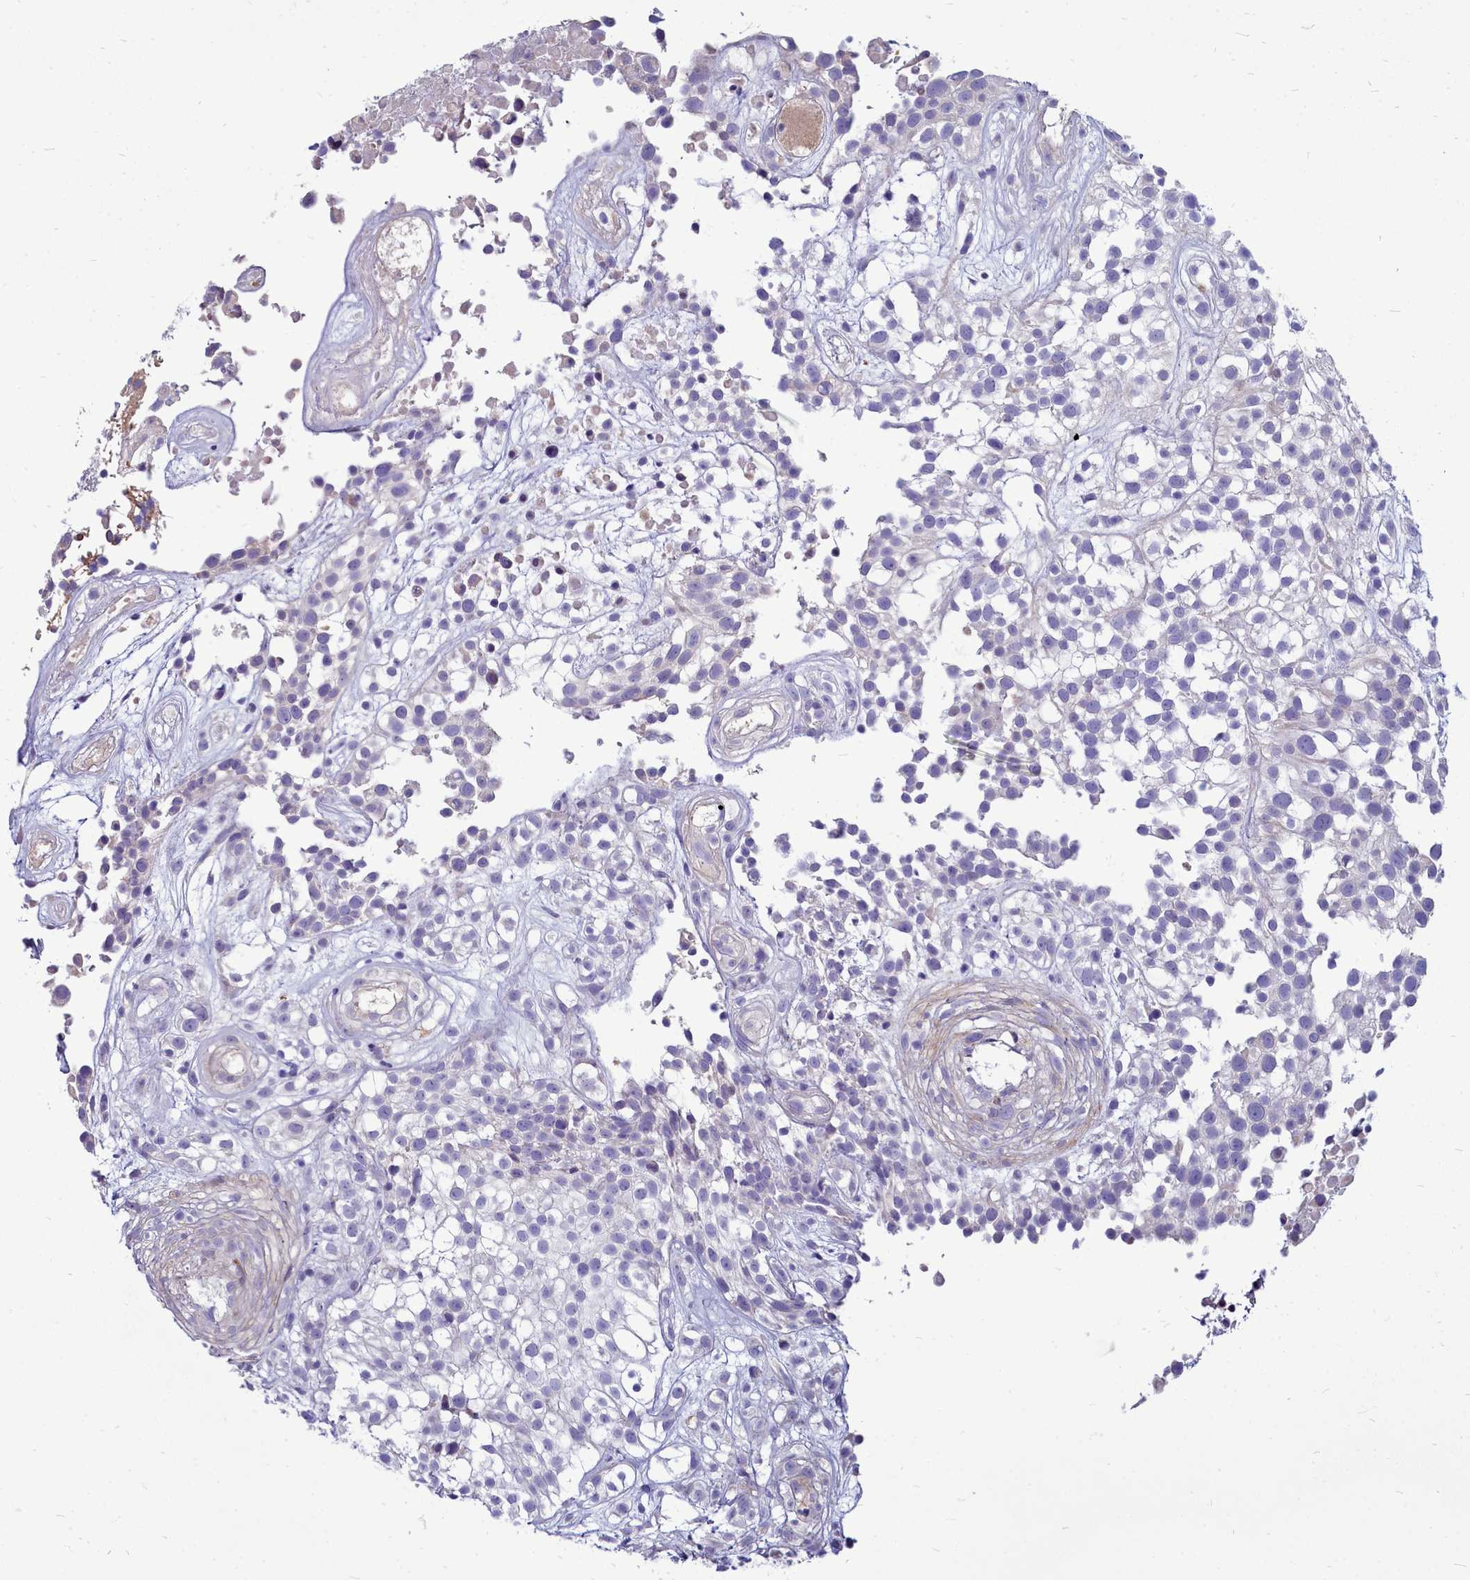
{"staining": {"intensity": "negative", "quantity": "none", "location": "none"}, "tissue": "urothelial cancer", "cell_type": "Tumor cells", "image_type": "cancer", "snomed": [{"axis": "morphology", "description": "Urothelial carcinoma, High grade"}, {"axis": "topography", "description": "Urinary bladder"}], "caption": "Tumor cells show no significant protein positivity in urothelial cancer. Brightfield microscopy of immunohistochemistry stained with DAB (brown) and hematoxylin (blue), captured at high magnification.", "gene": "SMPD4", "patient": {"sex": "male", "age": 56}}